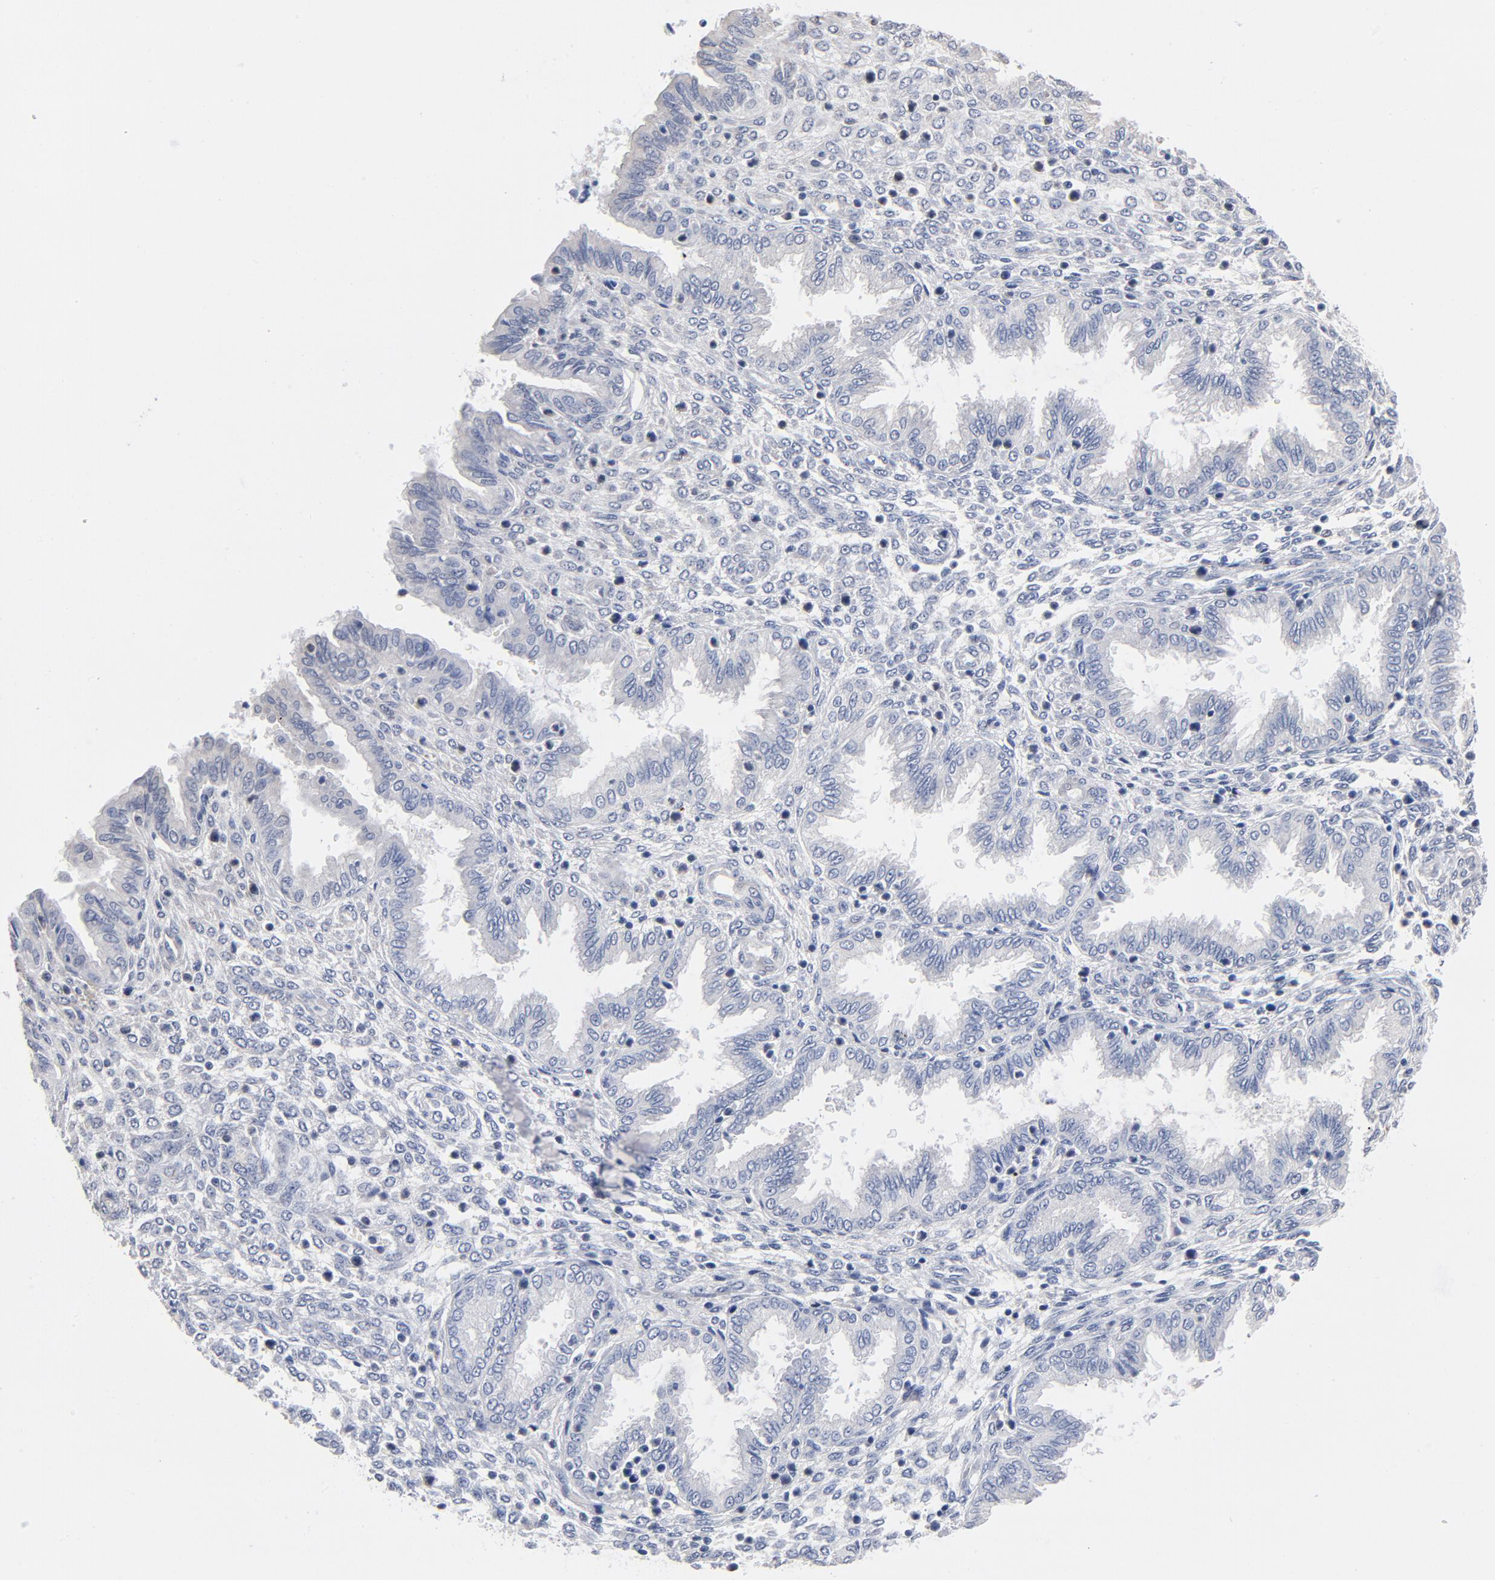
{"staining": {"intensity": "negative", "quantity": "none", "location": "none"}, "tissue": "endometrium", "cell_type": "Cells in endometrial stroma", "image_type": "normal", "snomed": [{"axis": "morphology", "description": "Normal tissue, NOS"}, {"axis": "topography", "description": "Endometrium"}], "caption": "Immunohistochemistry of unremarkable endometrium exhibits no expression in cells in endometrial stroma.", "gene": "RBM3", "patient": {"sex": "female", "age": 33}}